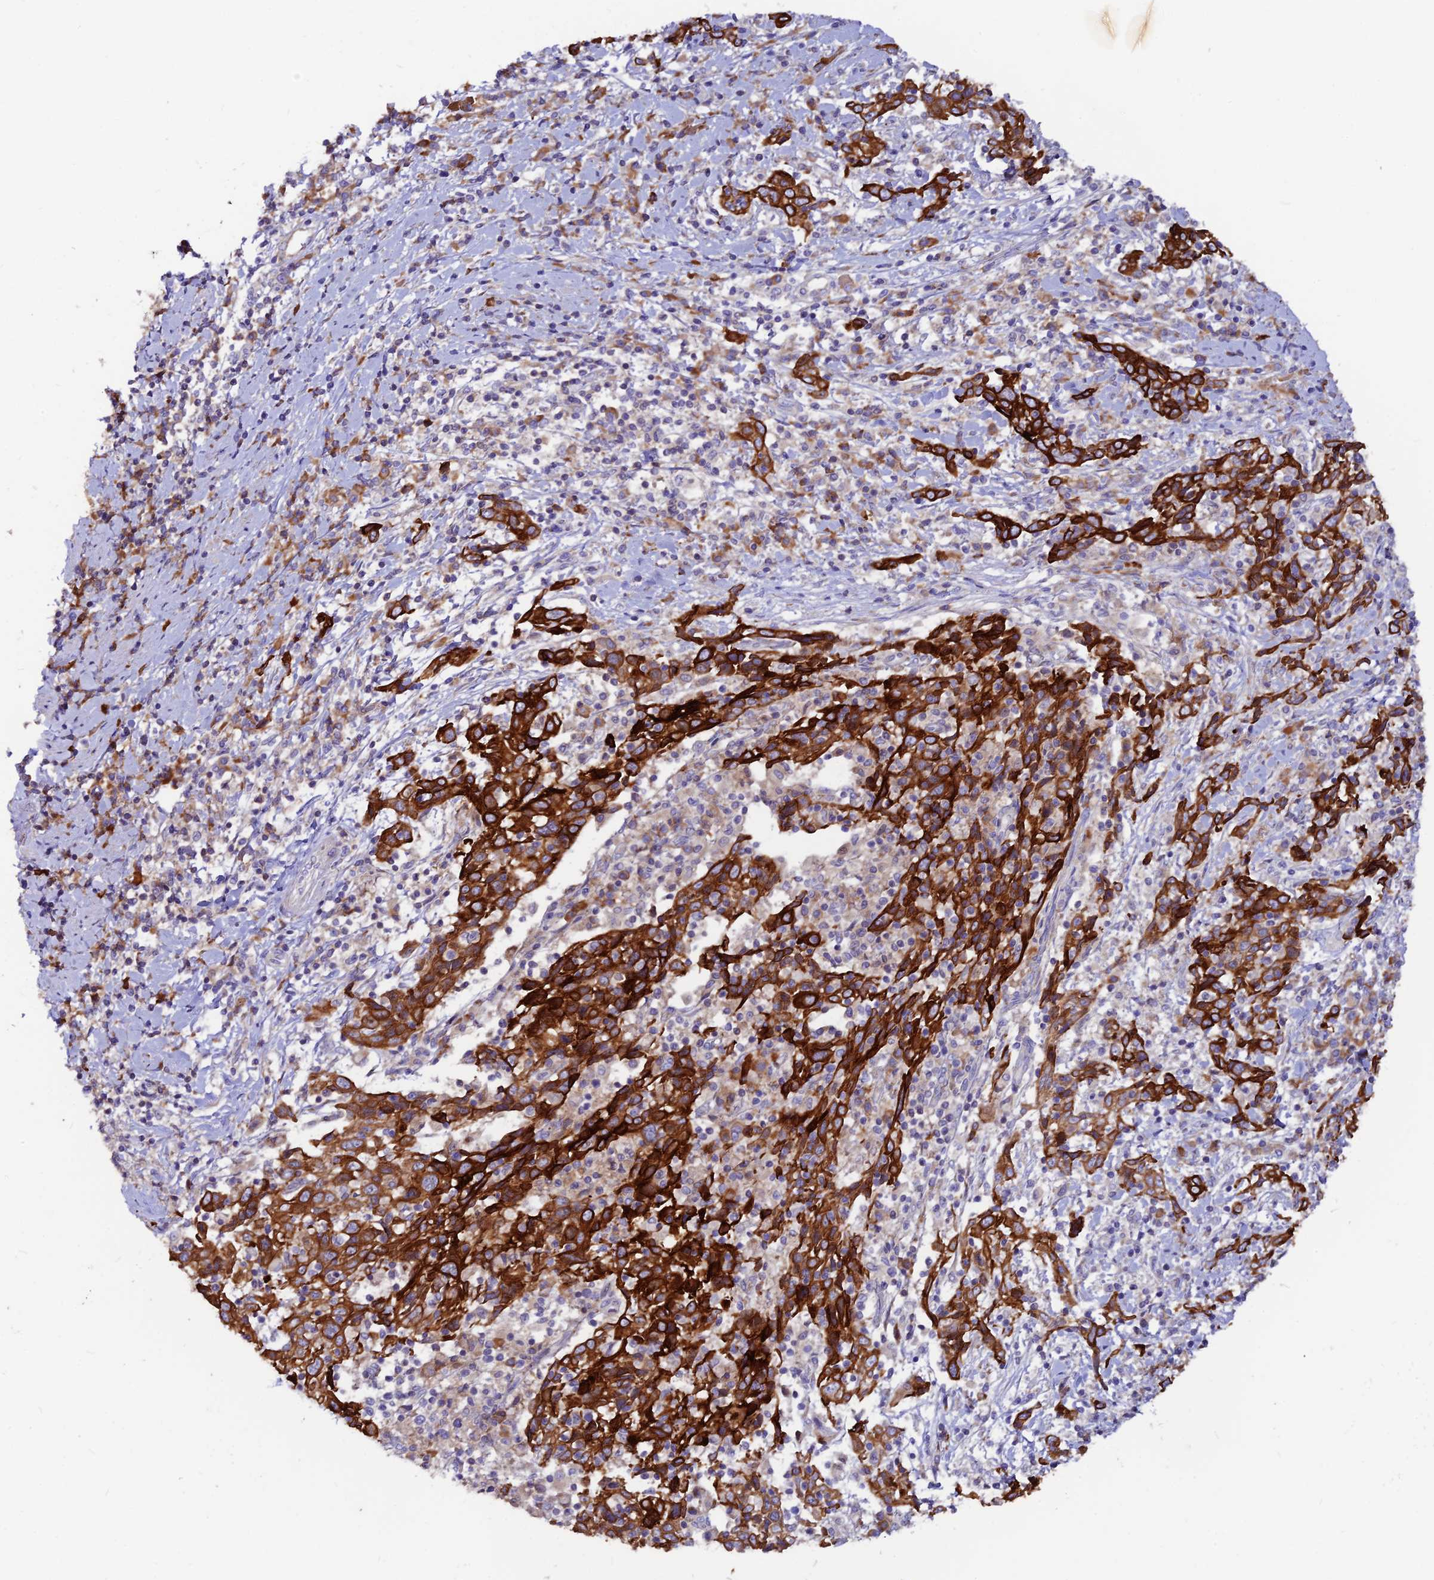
{"staining": {"intensity": "strong", "quantity": ">75%", "location": "cytoplasmic/membranous"}, "tissue": "cervical cancer", "cell_type": "Tumor cells", "image_type": "cancer", "snomed": [{"axis": "morphology", "description": "Squamous cell carcinoma, NOS"}, {"axis": "topography", "description": "Cervix"}], "caption": "Cervical squamous cell carcinoma stained with DAB immunohistochemistry (IHC) shows high levels of strong cytoplasmic/membranous positivity in approximately >75% of tumor cells.", "gene": "DENND2D", "patient": {"sex": "female", "age": 46}}